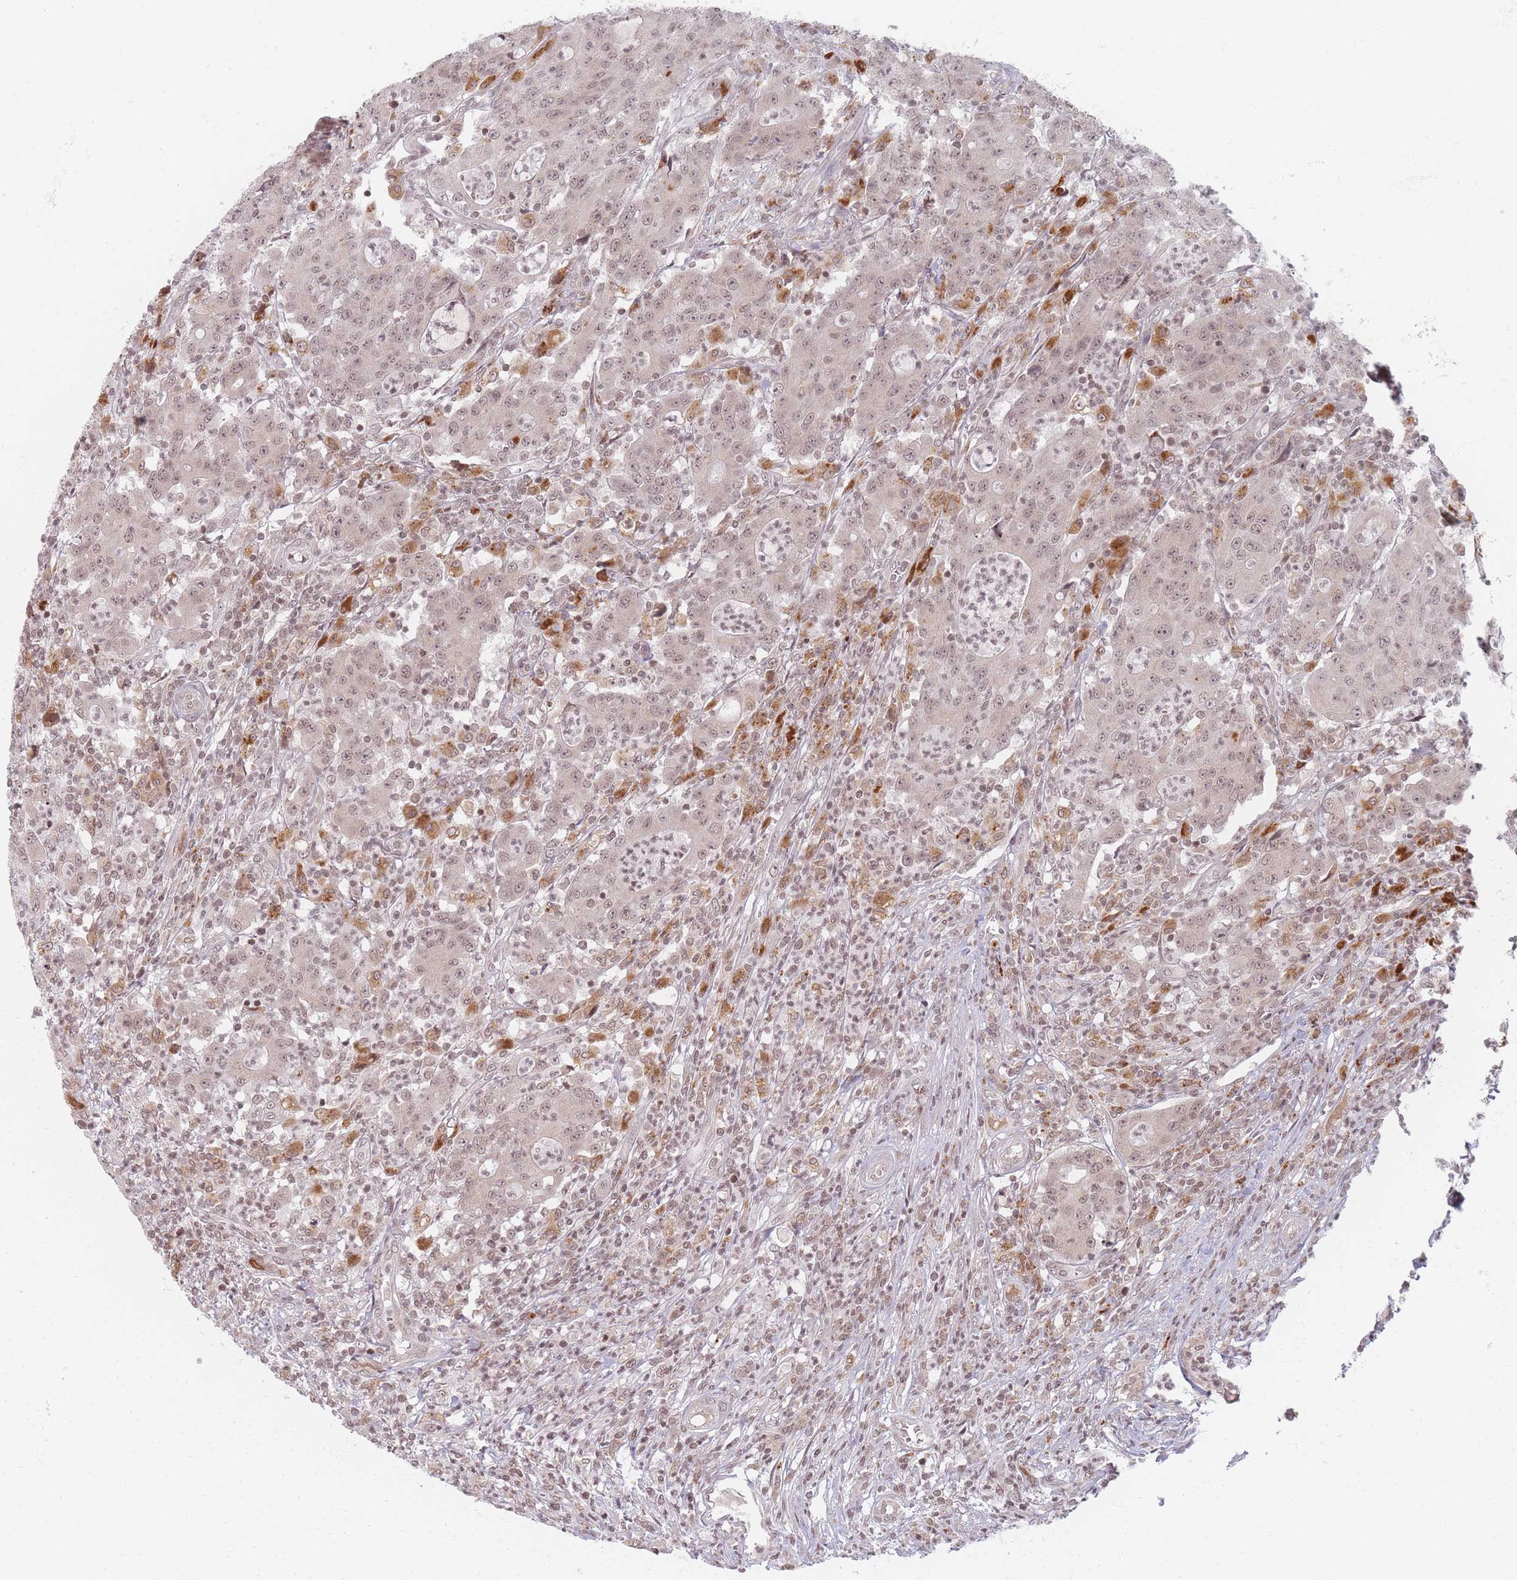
{"staining": {"intensity": "weak", "quantity": ">75%", "location": "nuclear"}, "tissue": "colorectal cancer", "cell_type": "Tumor cells", "image_type": "cancer", "snomed": [{"axis": "morphology", "description": "Adenocarcinoma, NOS"}, {"axis": "topography", "description": "Colon"}], "caption": "Protein staining reveals weak nuclear staining in about >75% of tumor cells in colorectal cancer (adenocarcinoma). (Stains: DAB (3,3'-diaminobenzidine) in brown, nuclei in blue, Microscopy: brightfield microscopy at high magnification).", "gene": "SPATA45", "patient": {"sex": "male", "age": 83}}